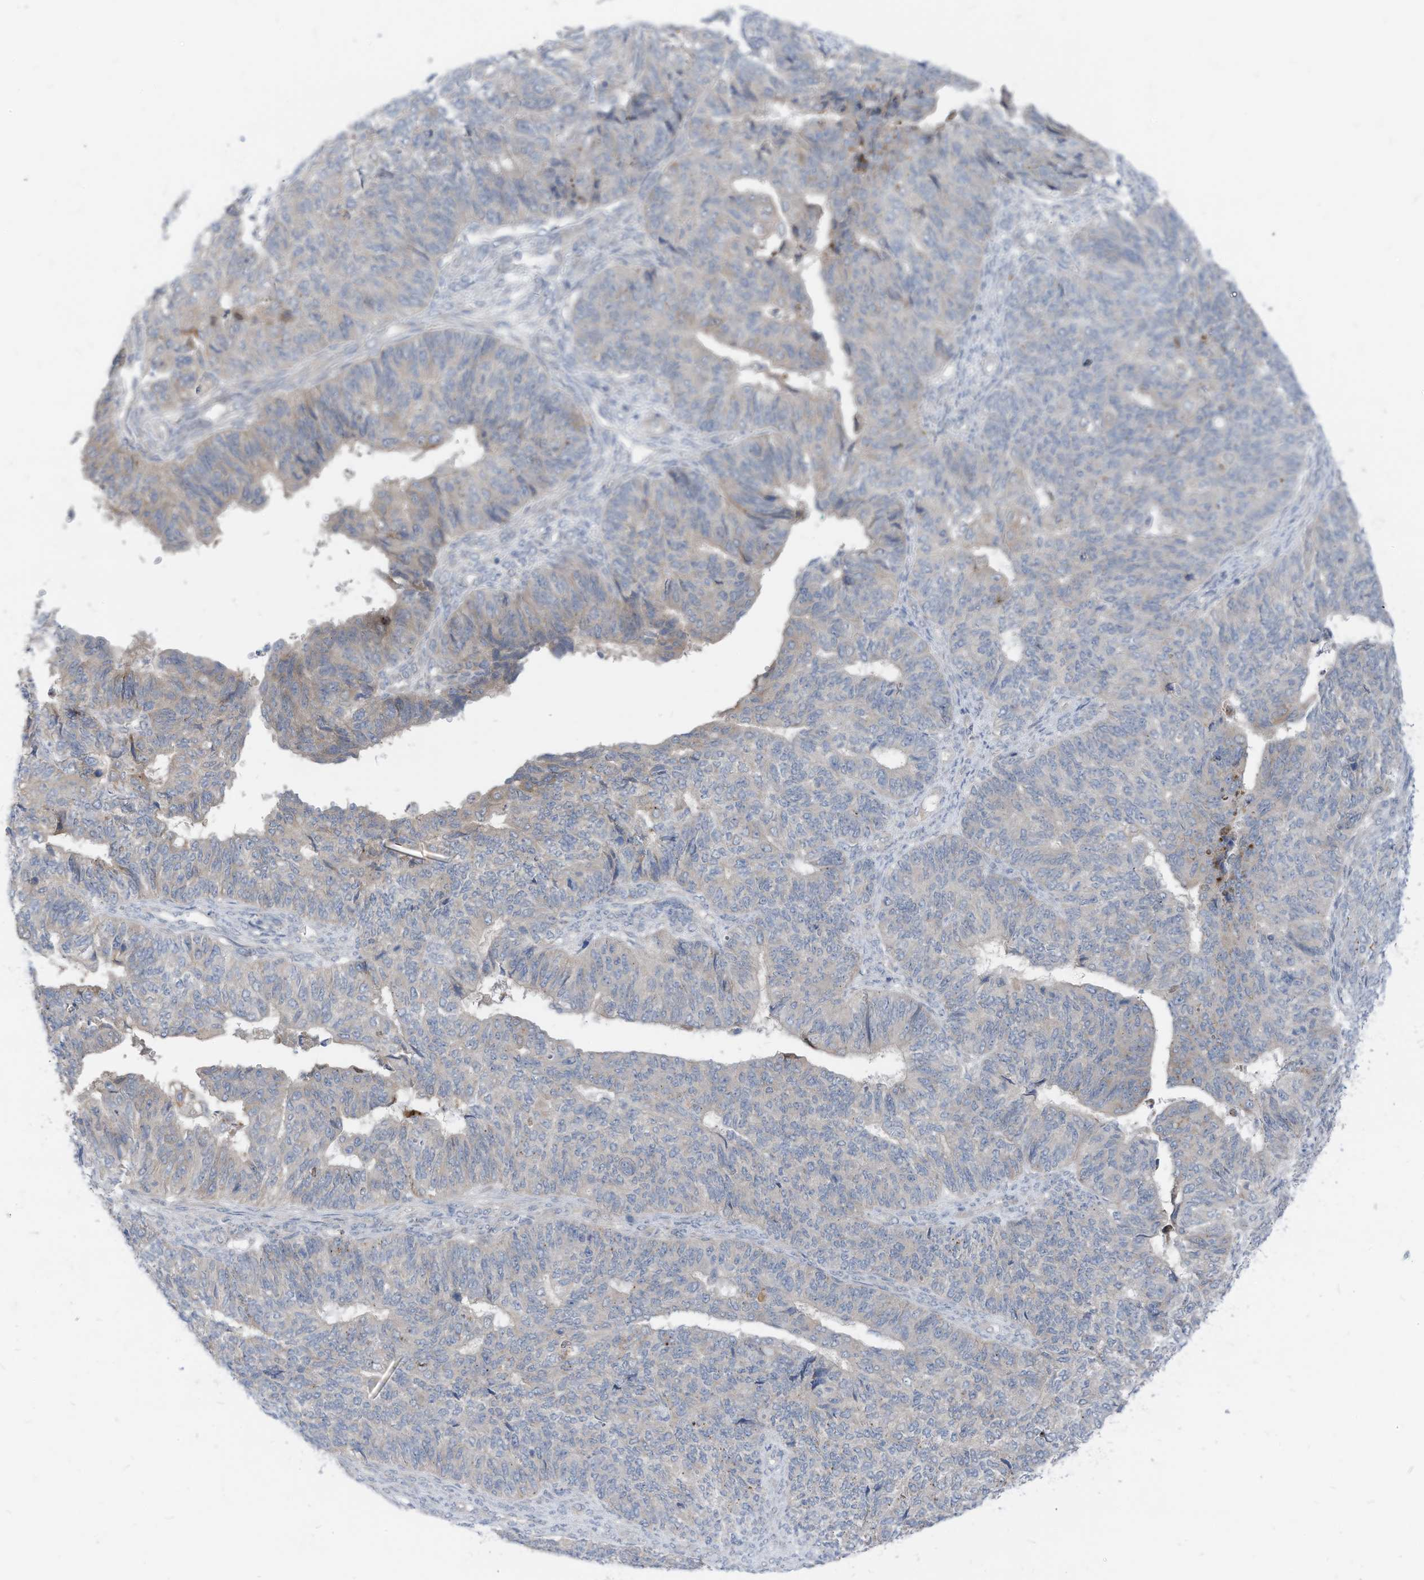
{"staining": {"intensity": "negative", "quantity": "none", "location": "none"}, "tissue": "endometrial cancer", "cell_type": "Tumor cells", "image_type": "cancer", "snomed": [{"axis": "morphology", "description": "Adenocarcinoma, NOS"}, {"axis": "topography", "description": "Endometrium"}], "caption": "IHC of endometrial cancer (adenocarcinoma) shows no staining in tumor cells.", "gene": "LDAH", "patient": {"sex": "female", "age": 32}}